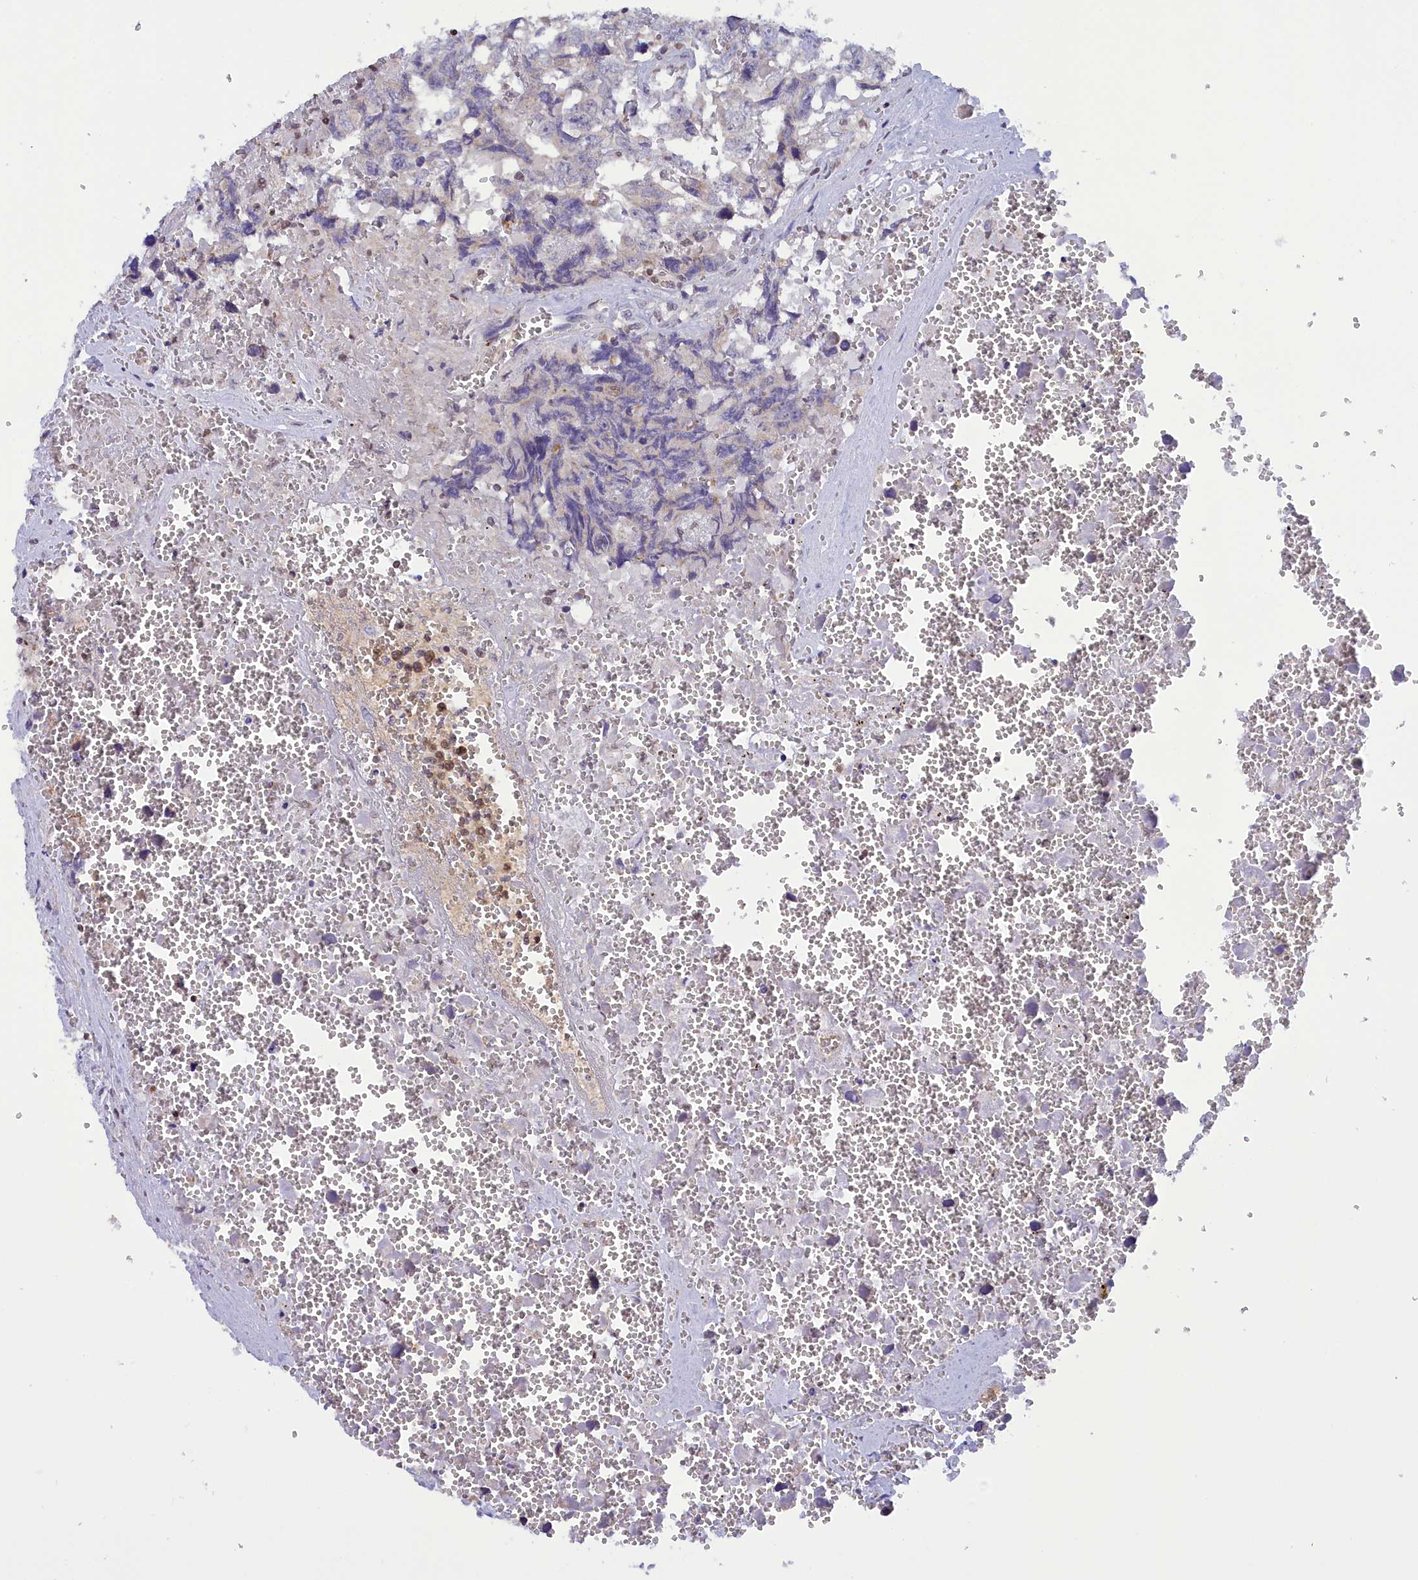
{"staining": {"intensity": "negative", "quantity": "none", "location": "none"}, "tissue": "testis cancer", "cell_type": "Tumor cells", "image_type": "cancer", "snomed": [{"axis": "morphology", "description": "Carcinoma, Embryonal, NOS"}, {"axis": "topography", "description": "Testis"}], "caption": "High power microscopy image of an immunohistochemistry histopathology image of testis embryonal carcinoma, revealing no significant expression in tumor cells. Brightfield microscopy of immunohistochemistry stained with DAB (brown) and hematoxylin (blue), captured at high magnification.", "gene": "IZUMO2", "patient": {"sex": "male", "age": 31}}